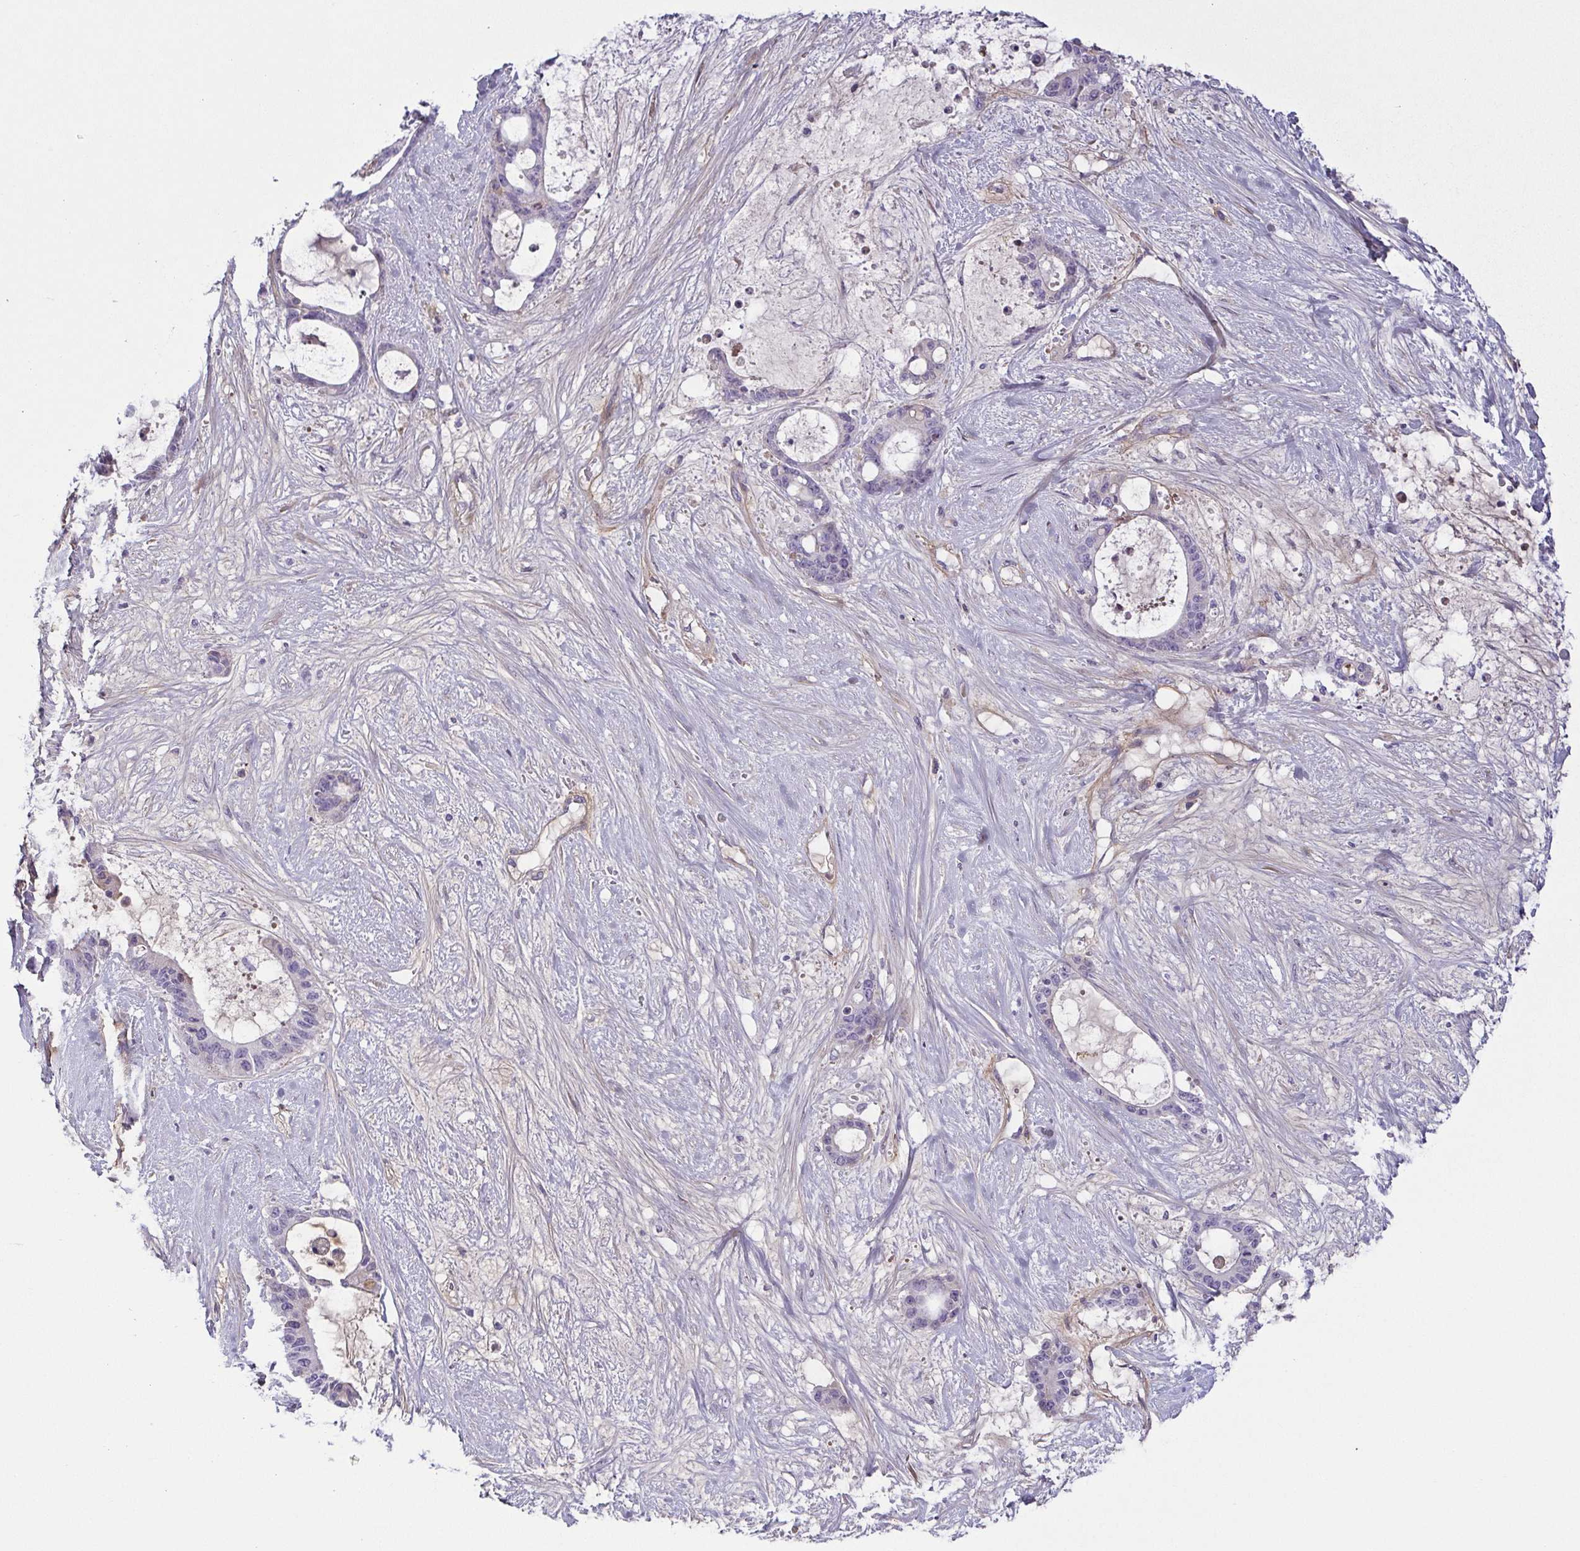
{"staining": {"intensity": "negative", "quantity": "none", "location": "none"}, "tissue": "liver cancer", "cell_type": "Tumor cells", "image_type": "cancer", "snomed": [{"axis": "morphology", "description": "Normal tissue, NOS"}, {"axis": "morphology", "description": "Cholangiocarcinoma"}, {"axis": "topography", "description": "Liver"}, {"axis": "topography", "description": "Peripheral nerve tissue"}], "caption": "Immunohistochemistry (IHC) of human liver cancer reveals no positivity in tumor cells.", "gene": "ECM1", "patient": {"sex": "female", "age": 73}}